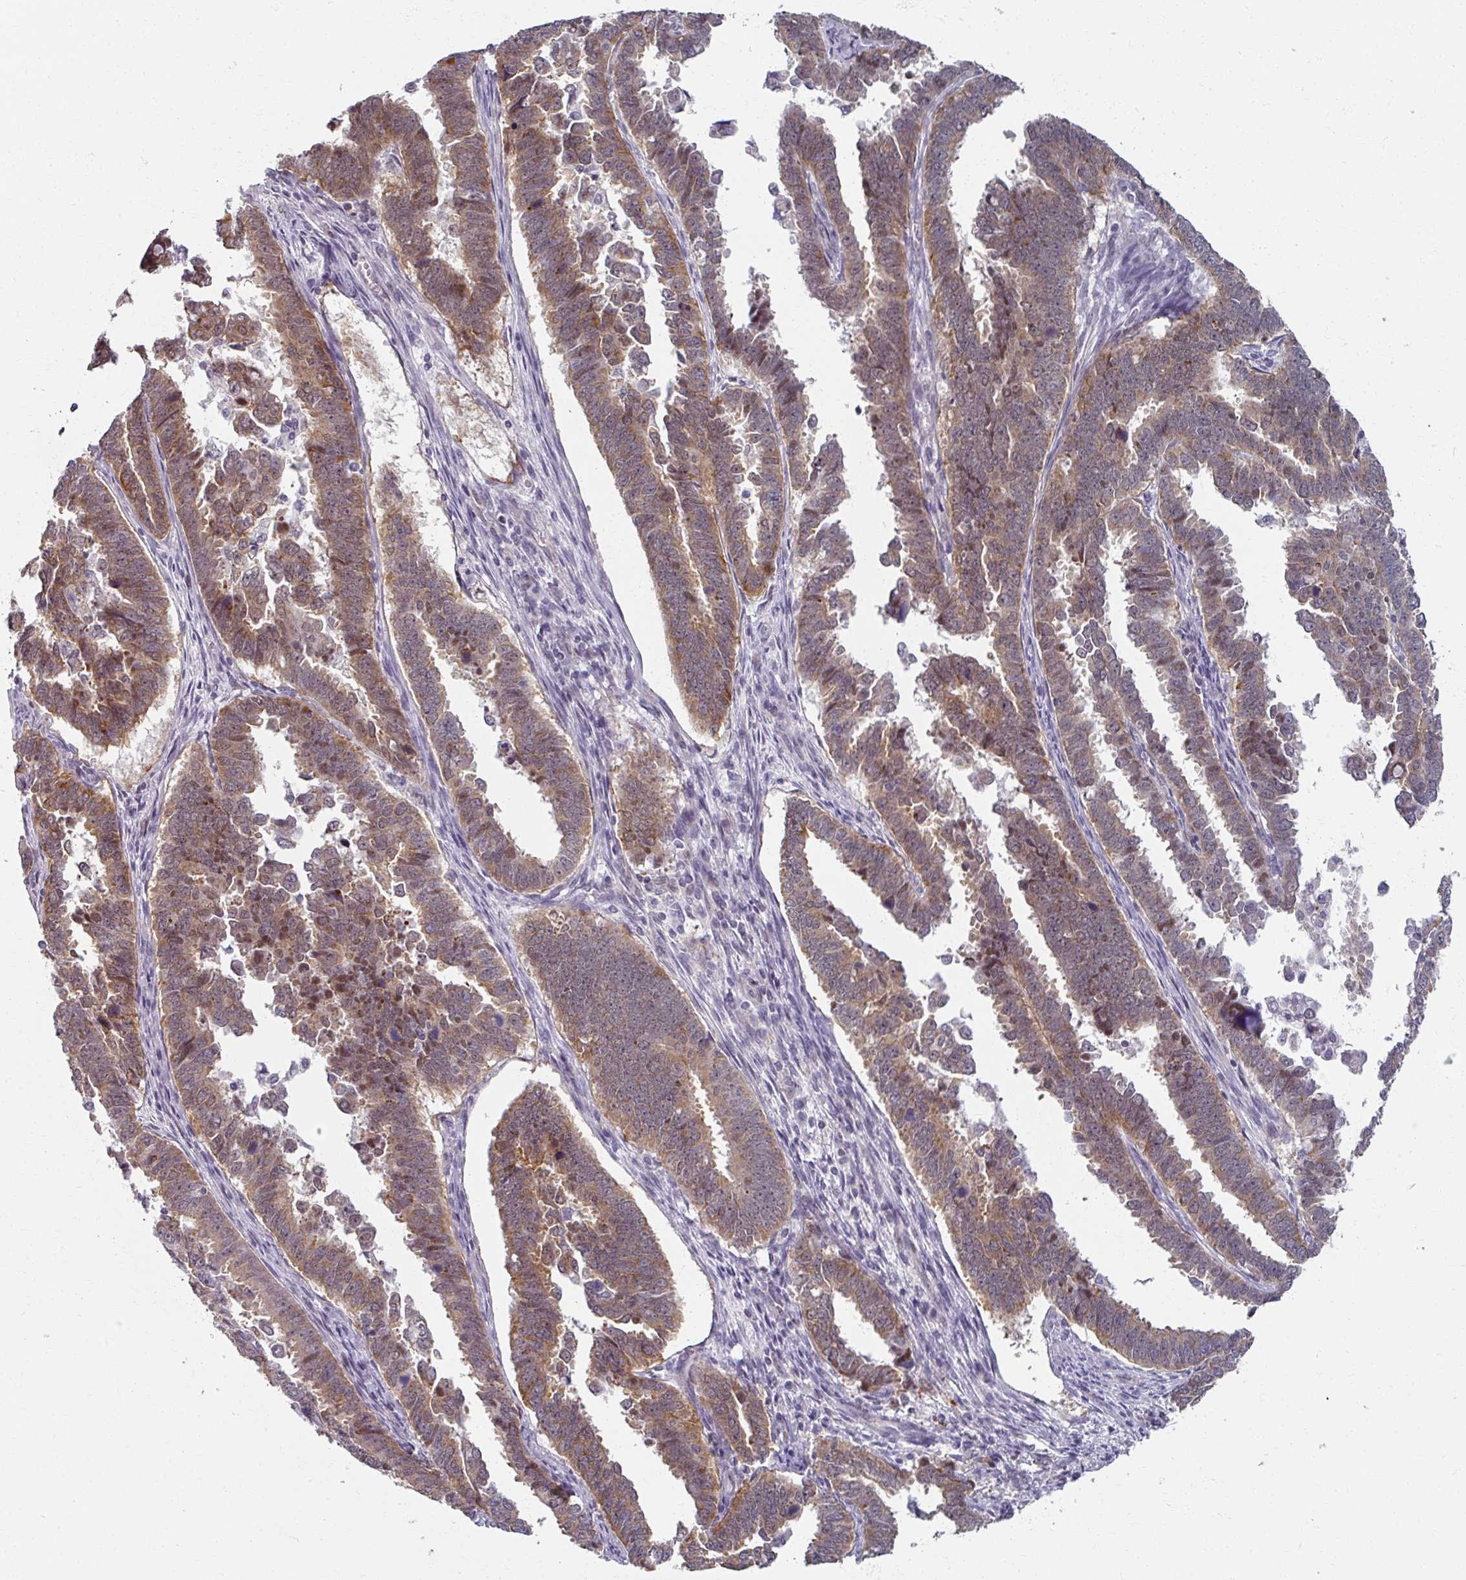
{"staining": {"intensity": "moderate", "quantity": ">75%", "location": "cytoplasmic/membranous,nuclear"}, "tissue": "endometrial cancer", "cell_type": "Tumor cells", "image_type": "cancer", "snomed": [{"axis": "morphology", "description": "Adenocarcinoma, NOS"}, {"axis": "topography", "description": "Endometrium"}], "caption": "Endometrial cancer stained for a protein demonstrates moderate cytoplasmic/membranous and nuclear positivity in tumor cells.", "gene": "RIPOR3", "patient": {"sex": "female", "age": 75}}